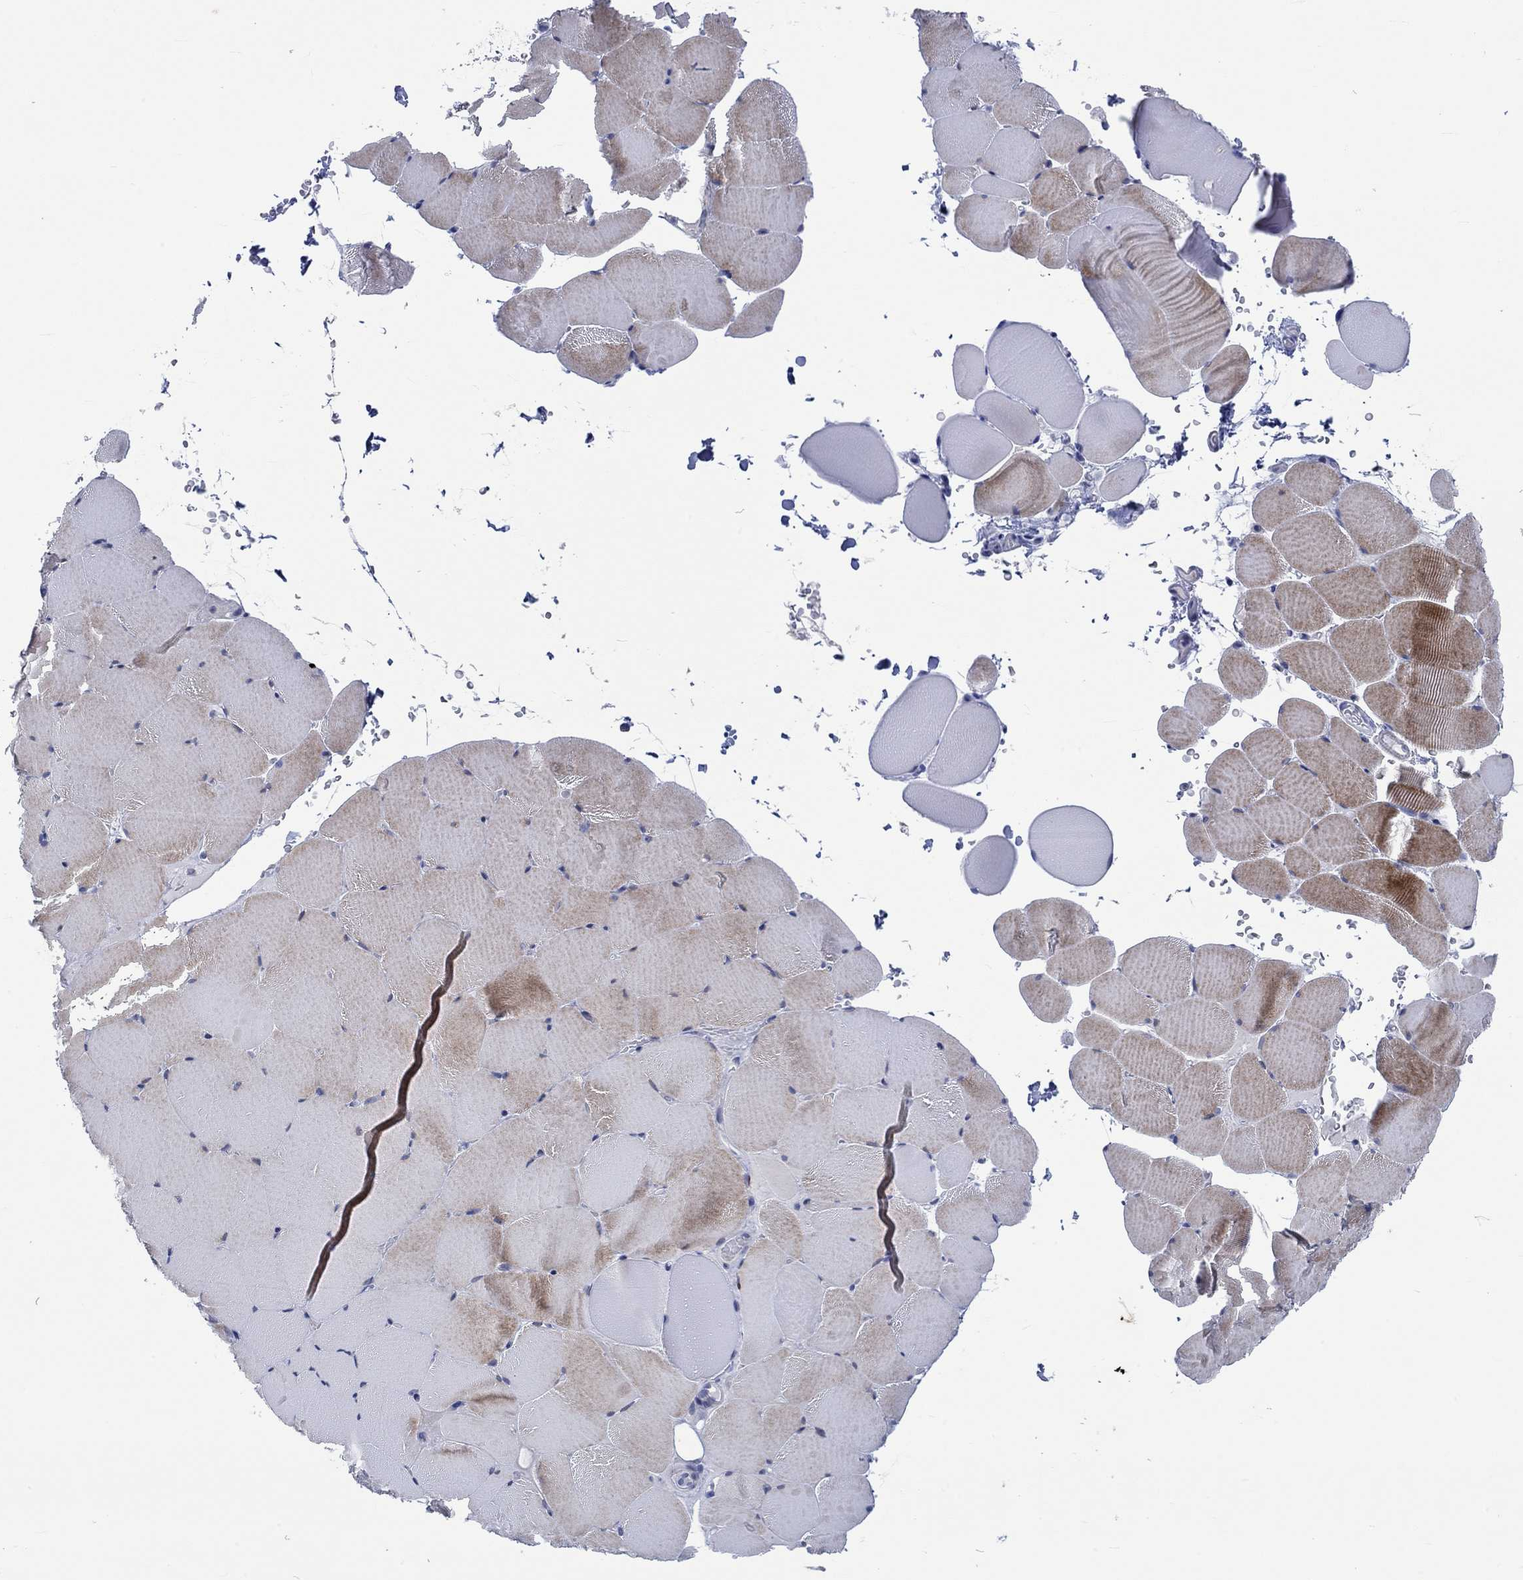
{"staining": {"intensity": "moderate", "quantity": "<25%", "location": "cytoplasmic/membranous"}, "tissue": "skeletal muscle", "cell_type": "Myocytes", "image_type": "normal", "snomed": [{"axis": "morphology", "description": "Normal tissue, NOS"}, {"axis": "topography", "description": "Skeletal muscle"}], "caption": "Skeletal muscle stained with a brown dye displays moderate cytoplasmic/membranous positive staining in about <25% of myocytes.", "gene": "C4orf47", "patient": {"sex": "female", "age": 37}}